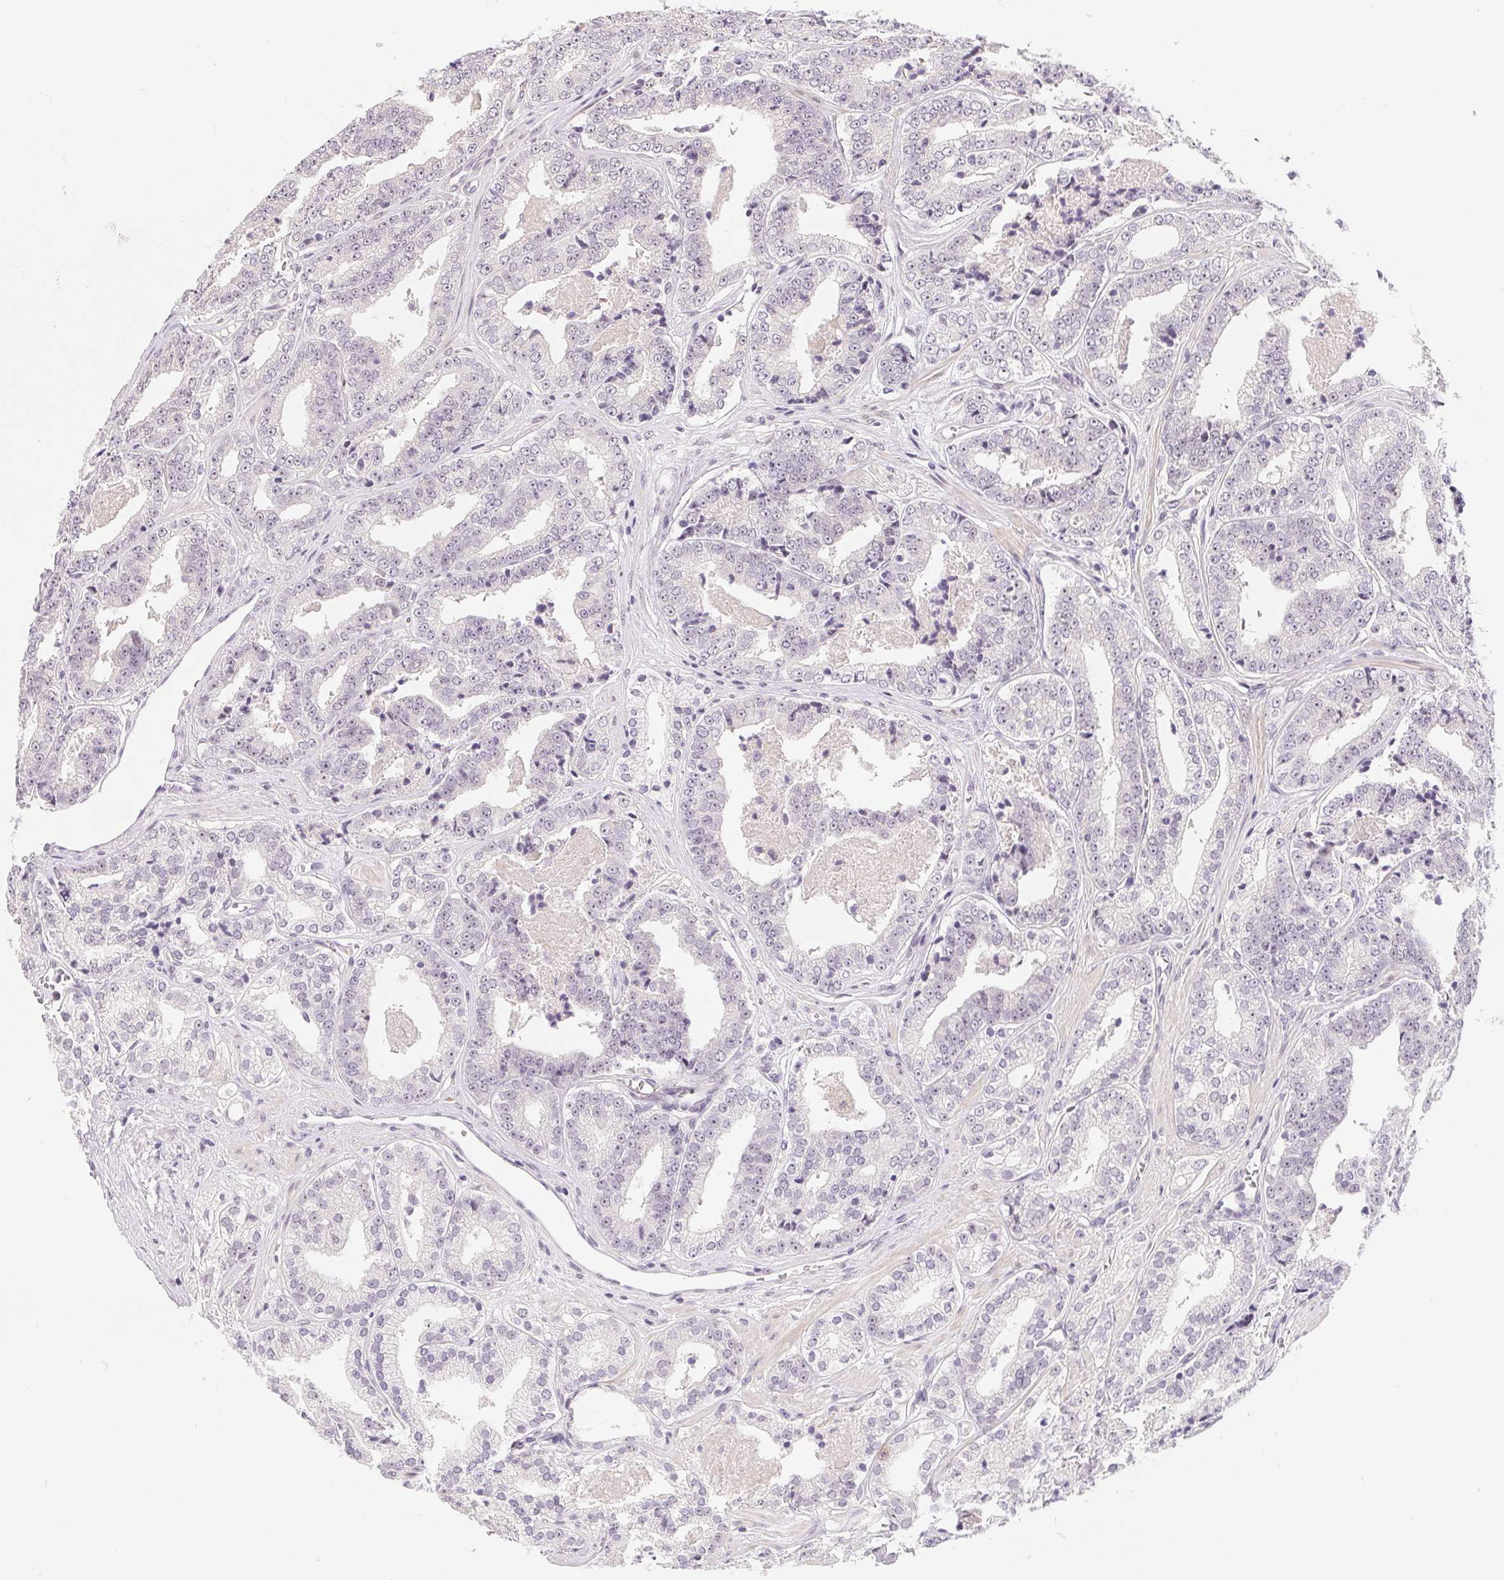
{"staining": {"intensity": "negative", "quantity": "none", "location": "none"}, "tissue": "prostate cancer", "cell_type": "Tumor cells", "image_type": "cancer", "snomed": [{"axis": "morphology", "description": "Adenocarcinoma, Low grade"}, {"axis": "topography", "description": "Prostate"}], "caption": "Immunohistochemistry (IHC) image of neoplastic tissue: human prostate adenocarcinoma (low-grade) stained with DAB demonstrates no significant protein expression in tumor cells.", "gene": "LCA5L", "patient": {"sex": "male", "age": 60}}